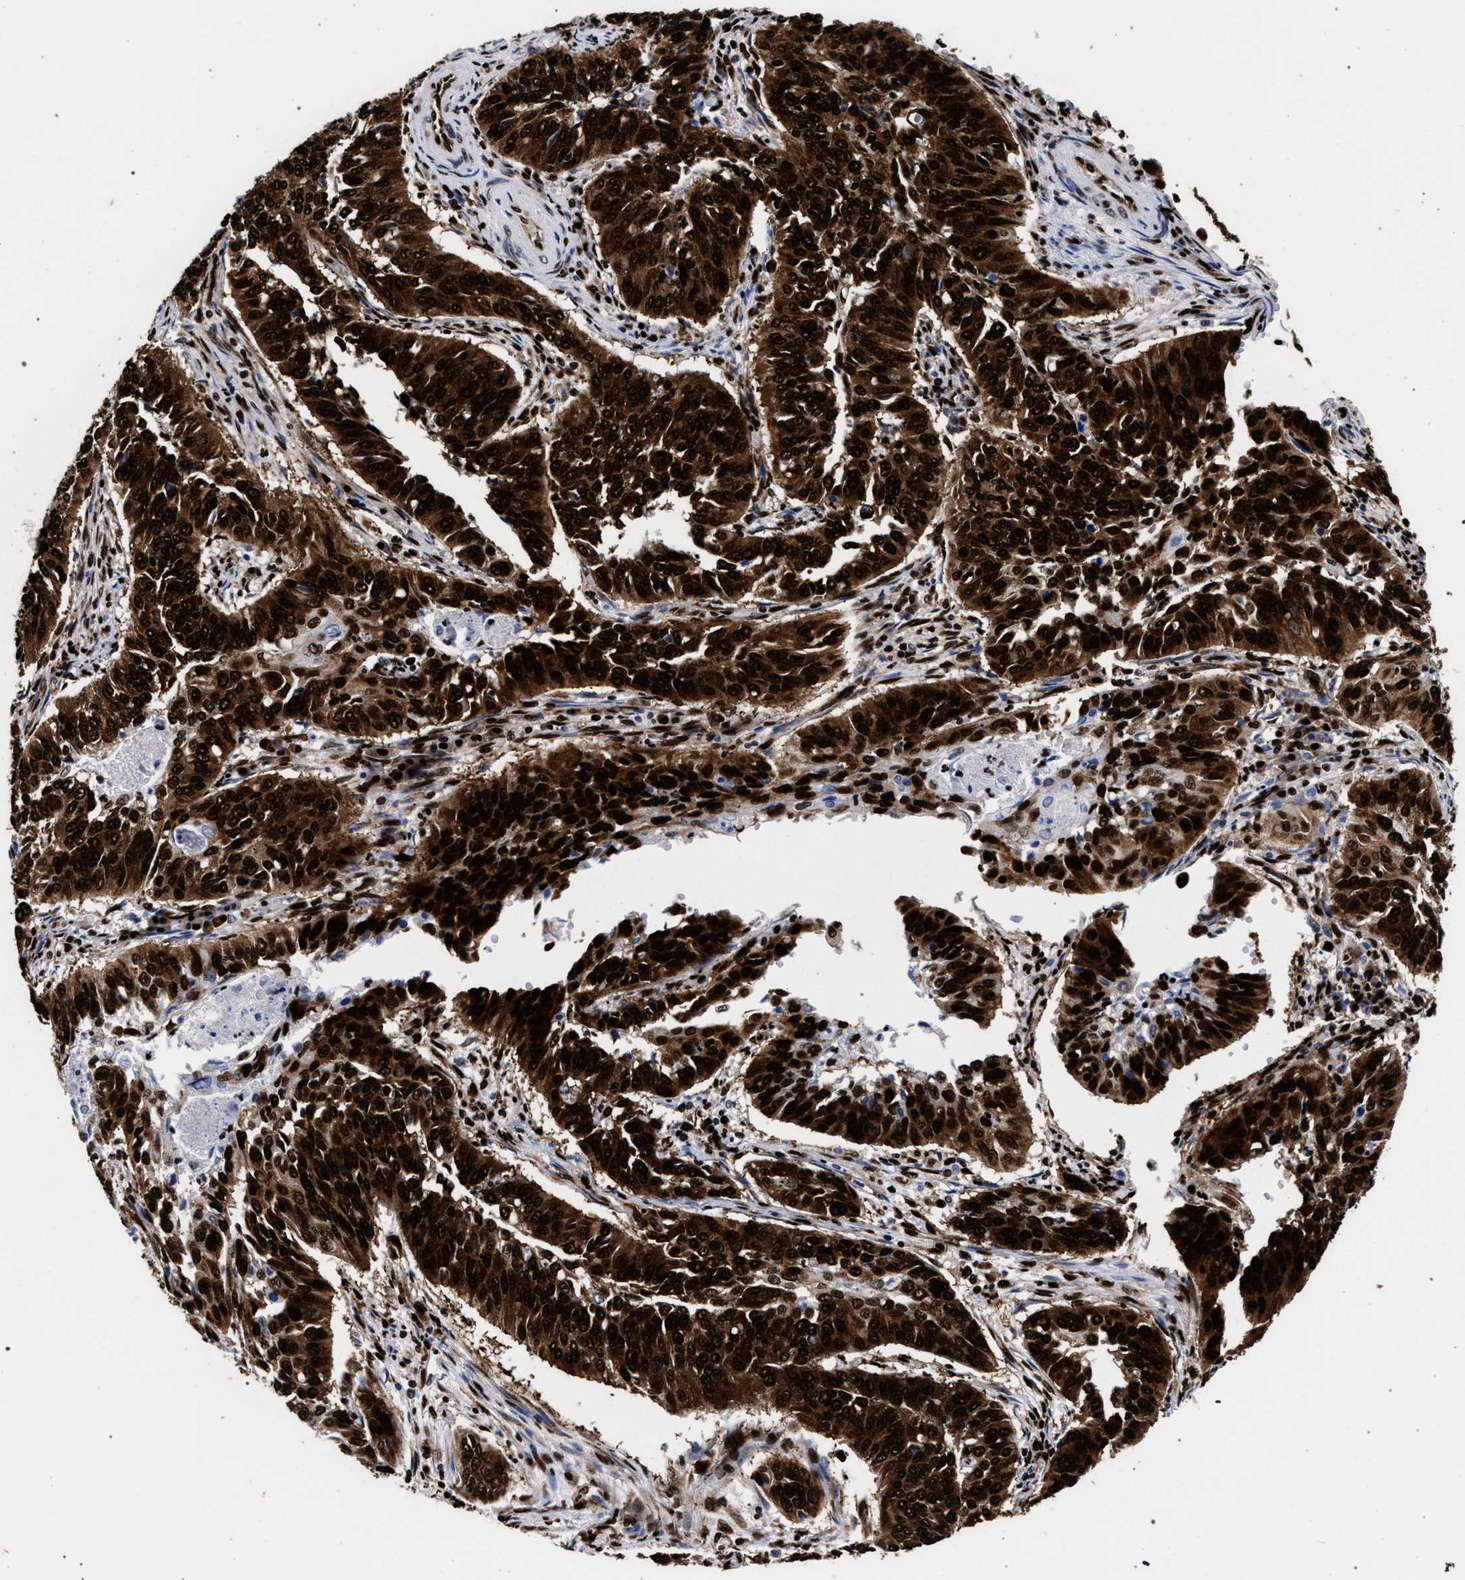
{"staining": {"intensity": "strong", "quantity": ">75%", "location": "cytoplasmic/membranous,nuclear"}, "tissue": "cervical cancer", "cell_type": "Tumor cells", "image_type": "cancer", "snomed": [{"axis": "morphology", "description": "Normal tissue, NOS"}, {"axis": "morphology", "description": "Squamous cell carcinoma, NOS"}, {"axis": "topography", "description": "Cervix"}], "caption": "Squamous cell carcinoma (cervical) stained for a protein demonstrates strong cytoplasmic/membranous and nuclear positivity in tumor cells. Using DAB (3,3'-diaminobenzidine) (brown) and hematoxylin (blue) stains, captured at high magnification using brightfield microscopy.", "gene": "HNRNPA1", "patient": {"sex": "female", "age": 39}}